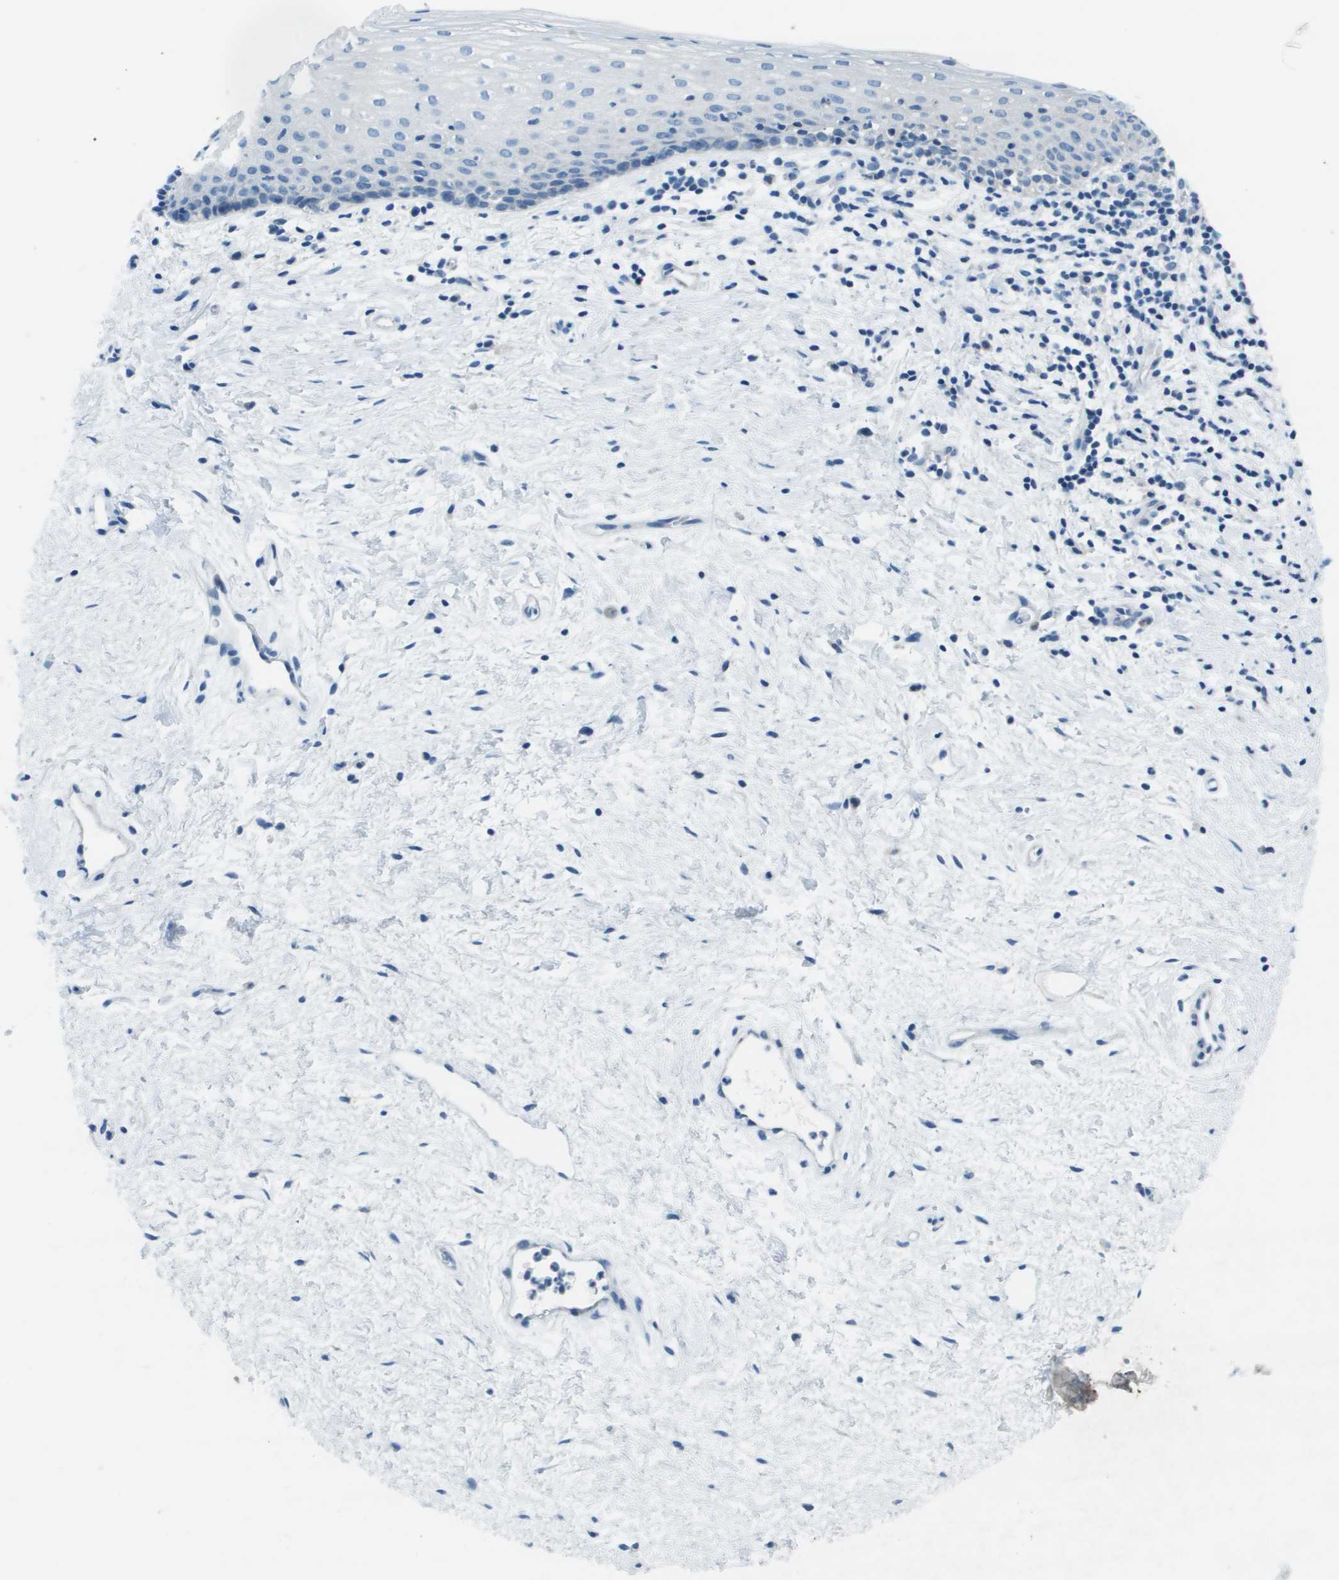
{"staining": {"intensity": "negative", "quantity": "none", "location": "none"}, "tissue": "vagina", "cell_type": "Squamous epithelial cells", "image_type": "normal", "snomed": [{"axis": "morphology", "description": "Normal tissue, NOS"}, {"axis": "topography", "description": "Vagina"}], "caption": "The photomicrograph demonstrates no significant expression in squamous epithelial cells of vagina. (Immunohistochemistry (ihc), brightfield microscopy, high magnification).", "gene": "STIP1", "patient": {"sex": "female", "age": 44}}